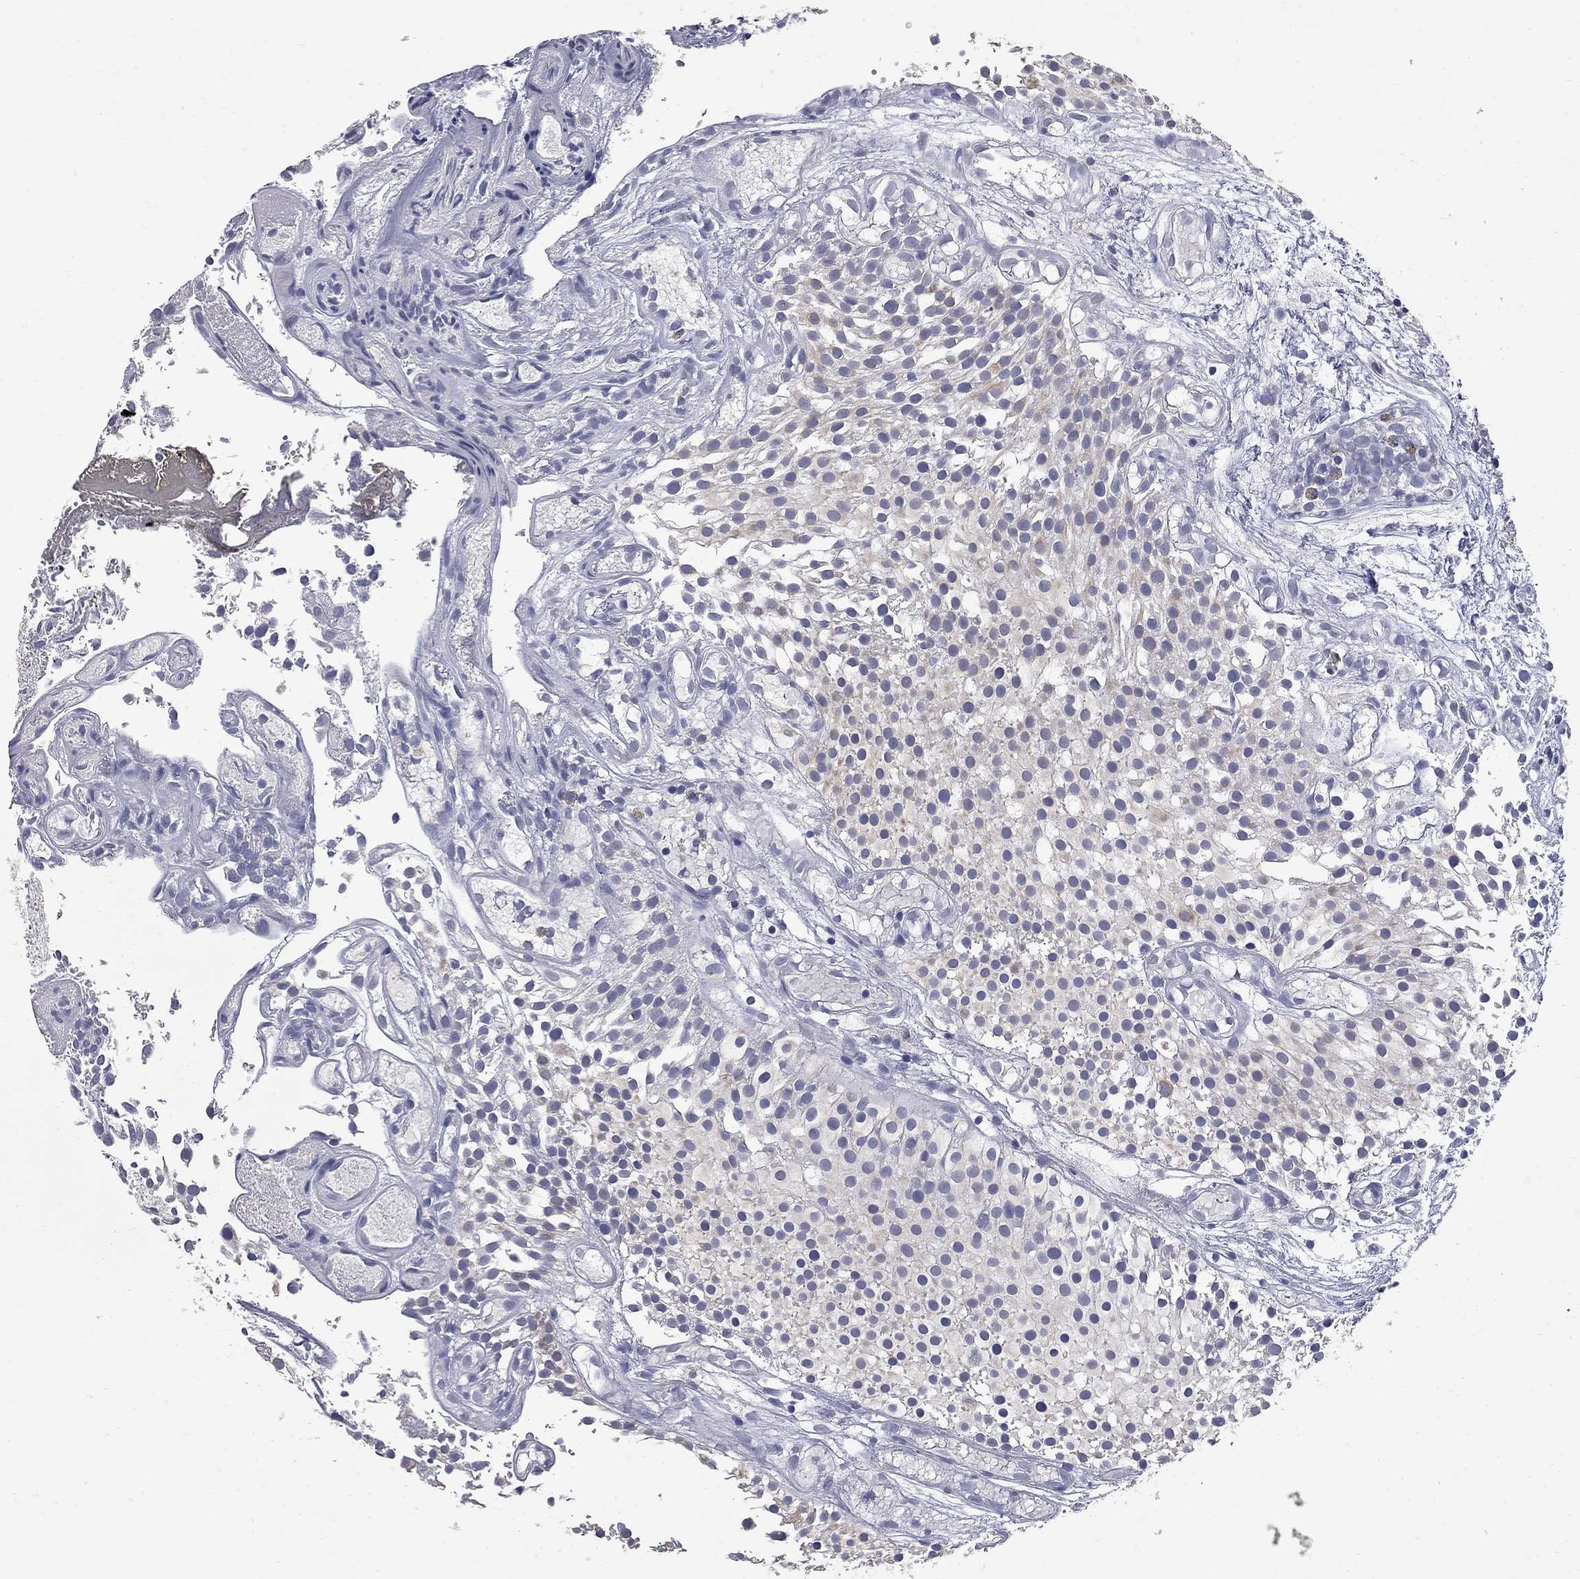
{"staining": {"intensity": "negative", "quantity": "none", "location": "none"}, "tissue": "urothelial cancer", "cell_type": "Tumor cells", "image_type": "cancer", "snomed": [{"axis": "morphology", "description": "Urothelial carcinoma, Low grade"}, {"axis": "topography", "description": "Urinary bladder"}], "caption": "High magnification brightfield microscopy of urothelial cancer stained with DAB (3,3'-diaminobenzidine) (brown) and counterstained with hematoxylin (blue): tumor cells show no significant staining.", "gene": "NOS2", "patient": {"sex": "male", "age": 79}}